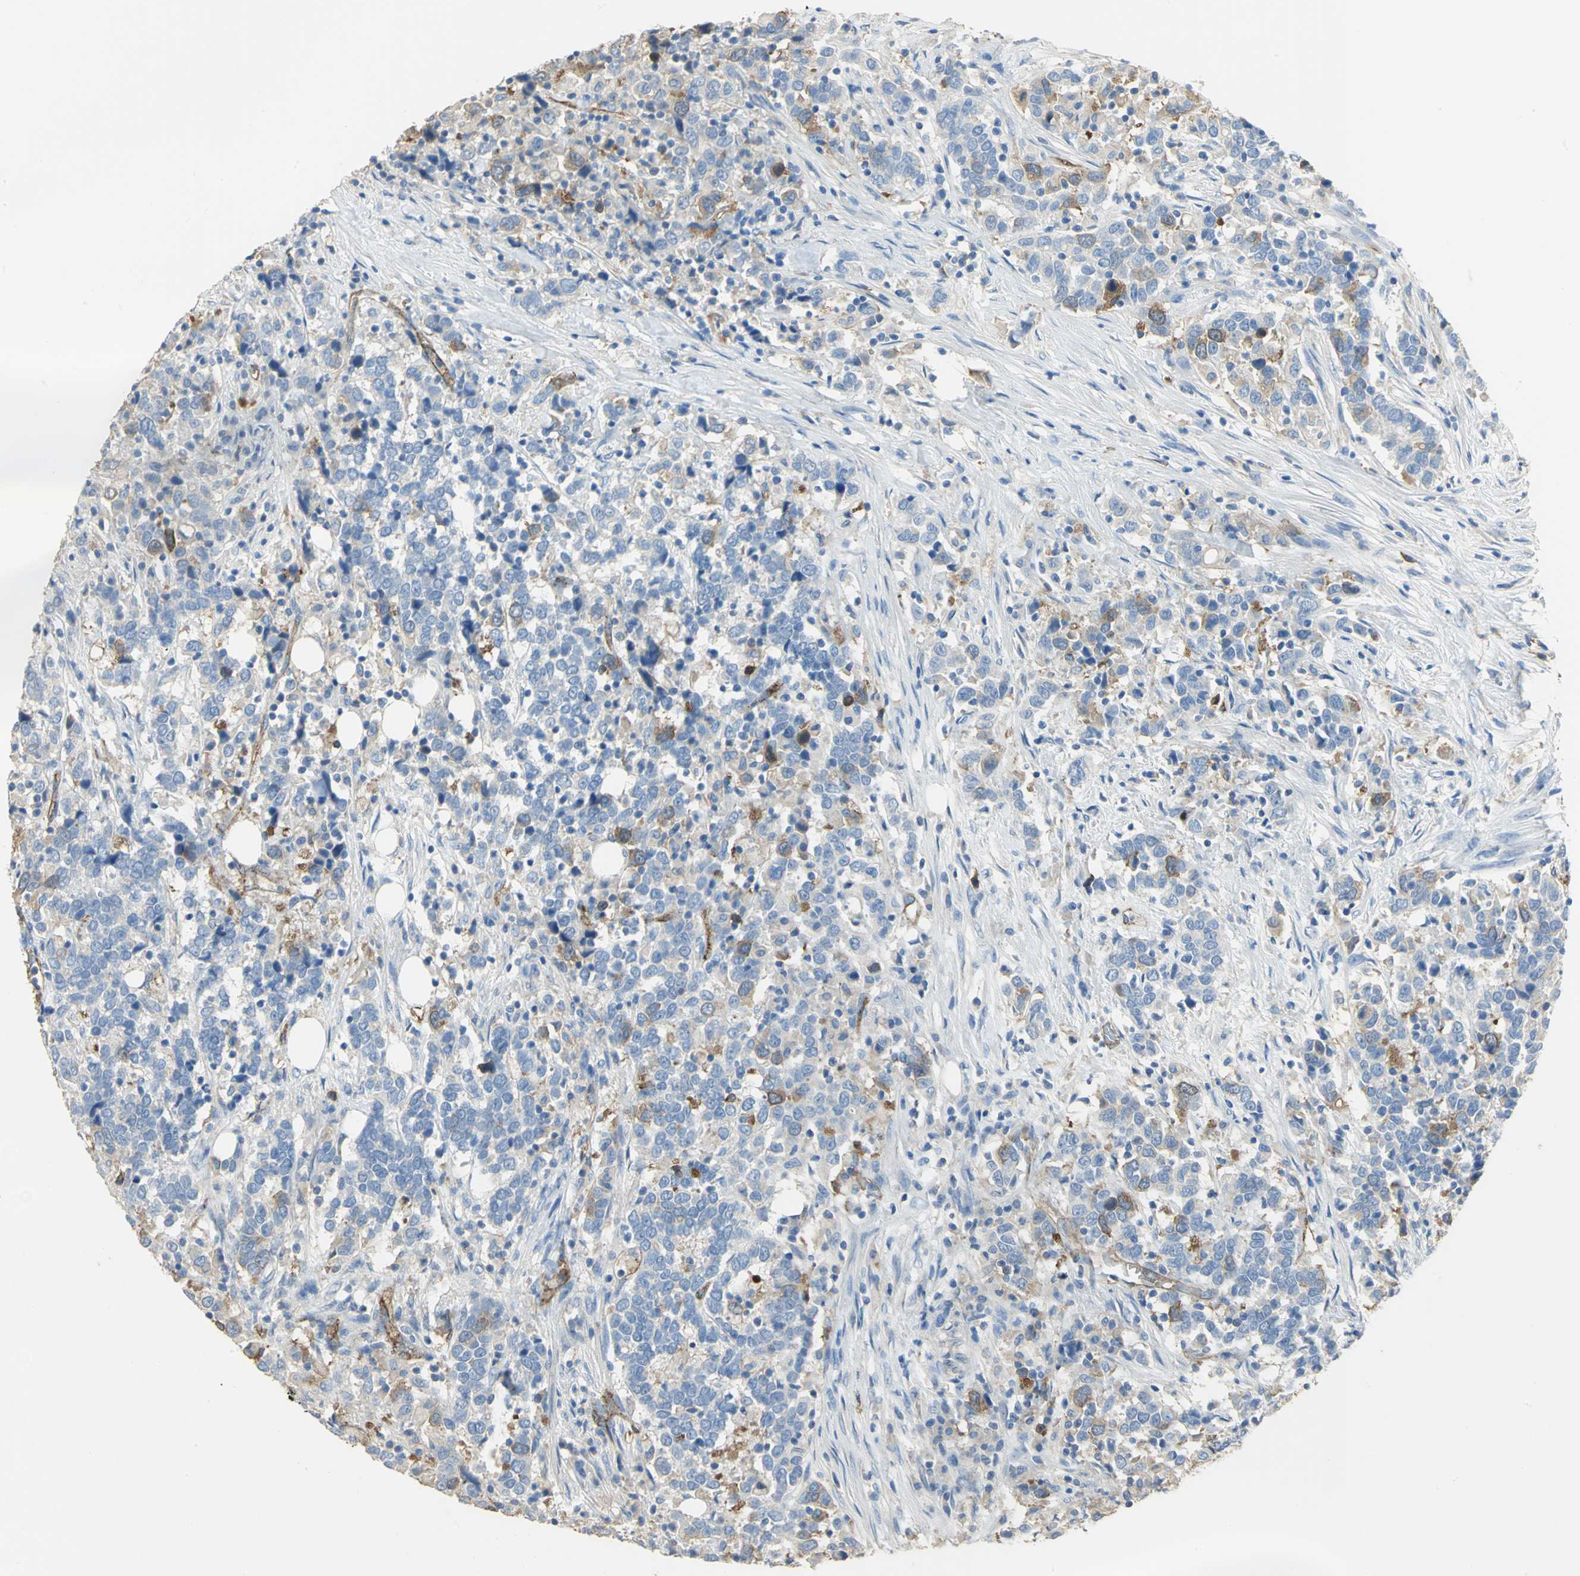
{"staining": {"intensity": "moderate", "quantity": "<25%", "location": "cytoplasmic/membranous"}, "tissue": "urothelial cancer", "cell_type": "Tumor cells", "image_type": "cancer", "snomed": [{"axis": "morphology", "description": "Urothelial carcinoma, High grade"}, {"axis": "topography", "description": "Urinary bladder"}], "caption": "Immunohistochemistry of urothelial carcinoma (high-grade) demonstrates low levels of moderate cytoplasmic/membranous staining in about <25% of tumor cells. (Brightfield microscopy of DAB IHC at high magnification).", "gene": "DLGAP5", "patient": {"sex": "male", "age": 61}}